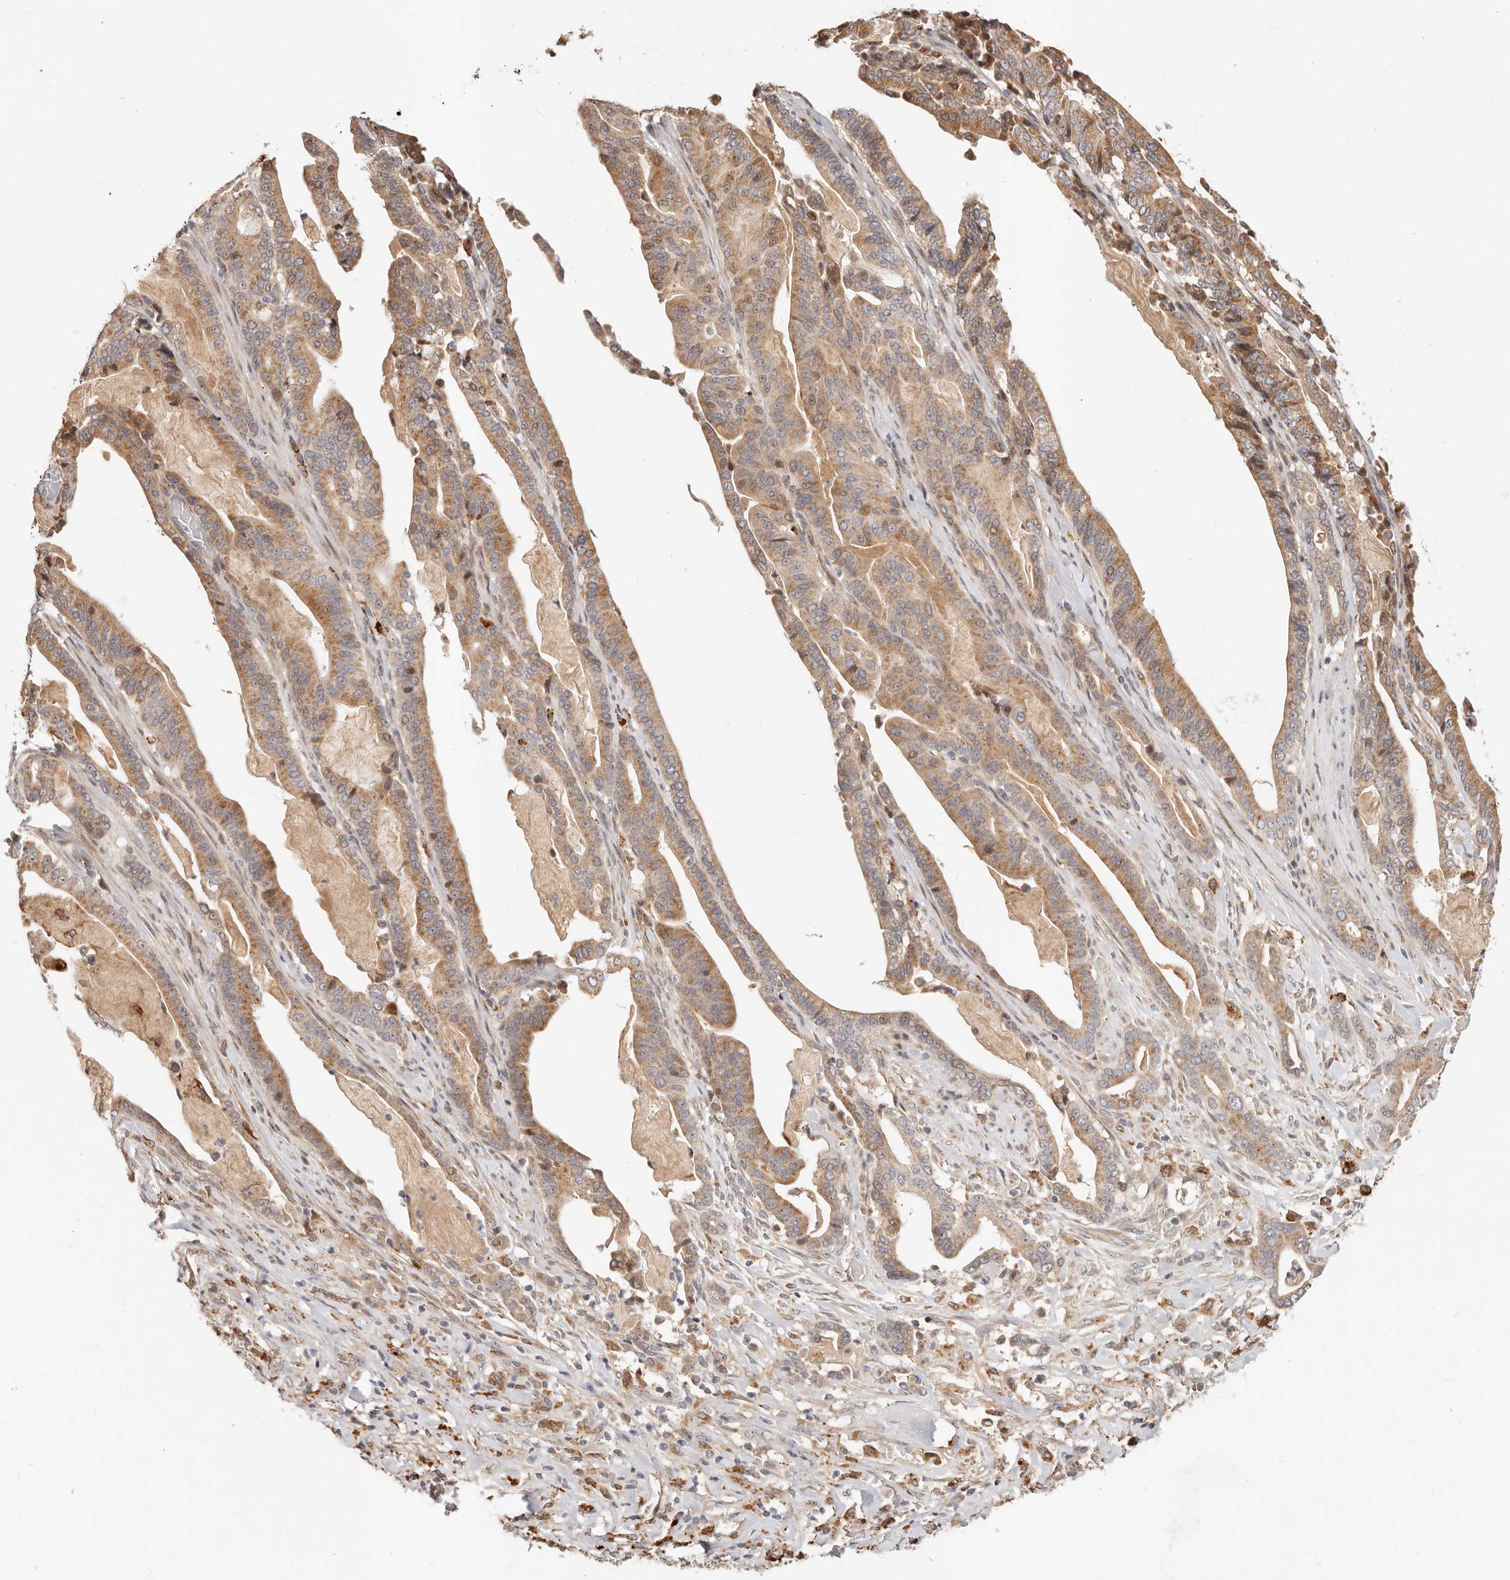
{"staining": {"intensity": "moderate", "quantity": ">75%", "location": "cytoplasmic/membranous"}, "tissue": "pancreatic cancer", "cell_type": "Tumor cells", "image_type": "cancer", "snomed": [{"axis": "morphology", "description": "Adenocarcinoma, NOS"}, {"axis": "topography", "description": "Pancreas"}], "caption": "Protein expression analysis of human pancreatic adenocarcinoma reveals moderate cytoplasmic/membranous expression in about >75% of tumor cells.", "gene": "ZRANB1", "patient": {"sex": "male", "age": 63}}